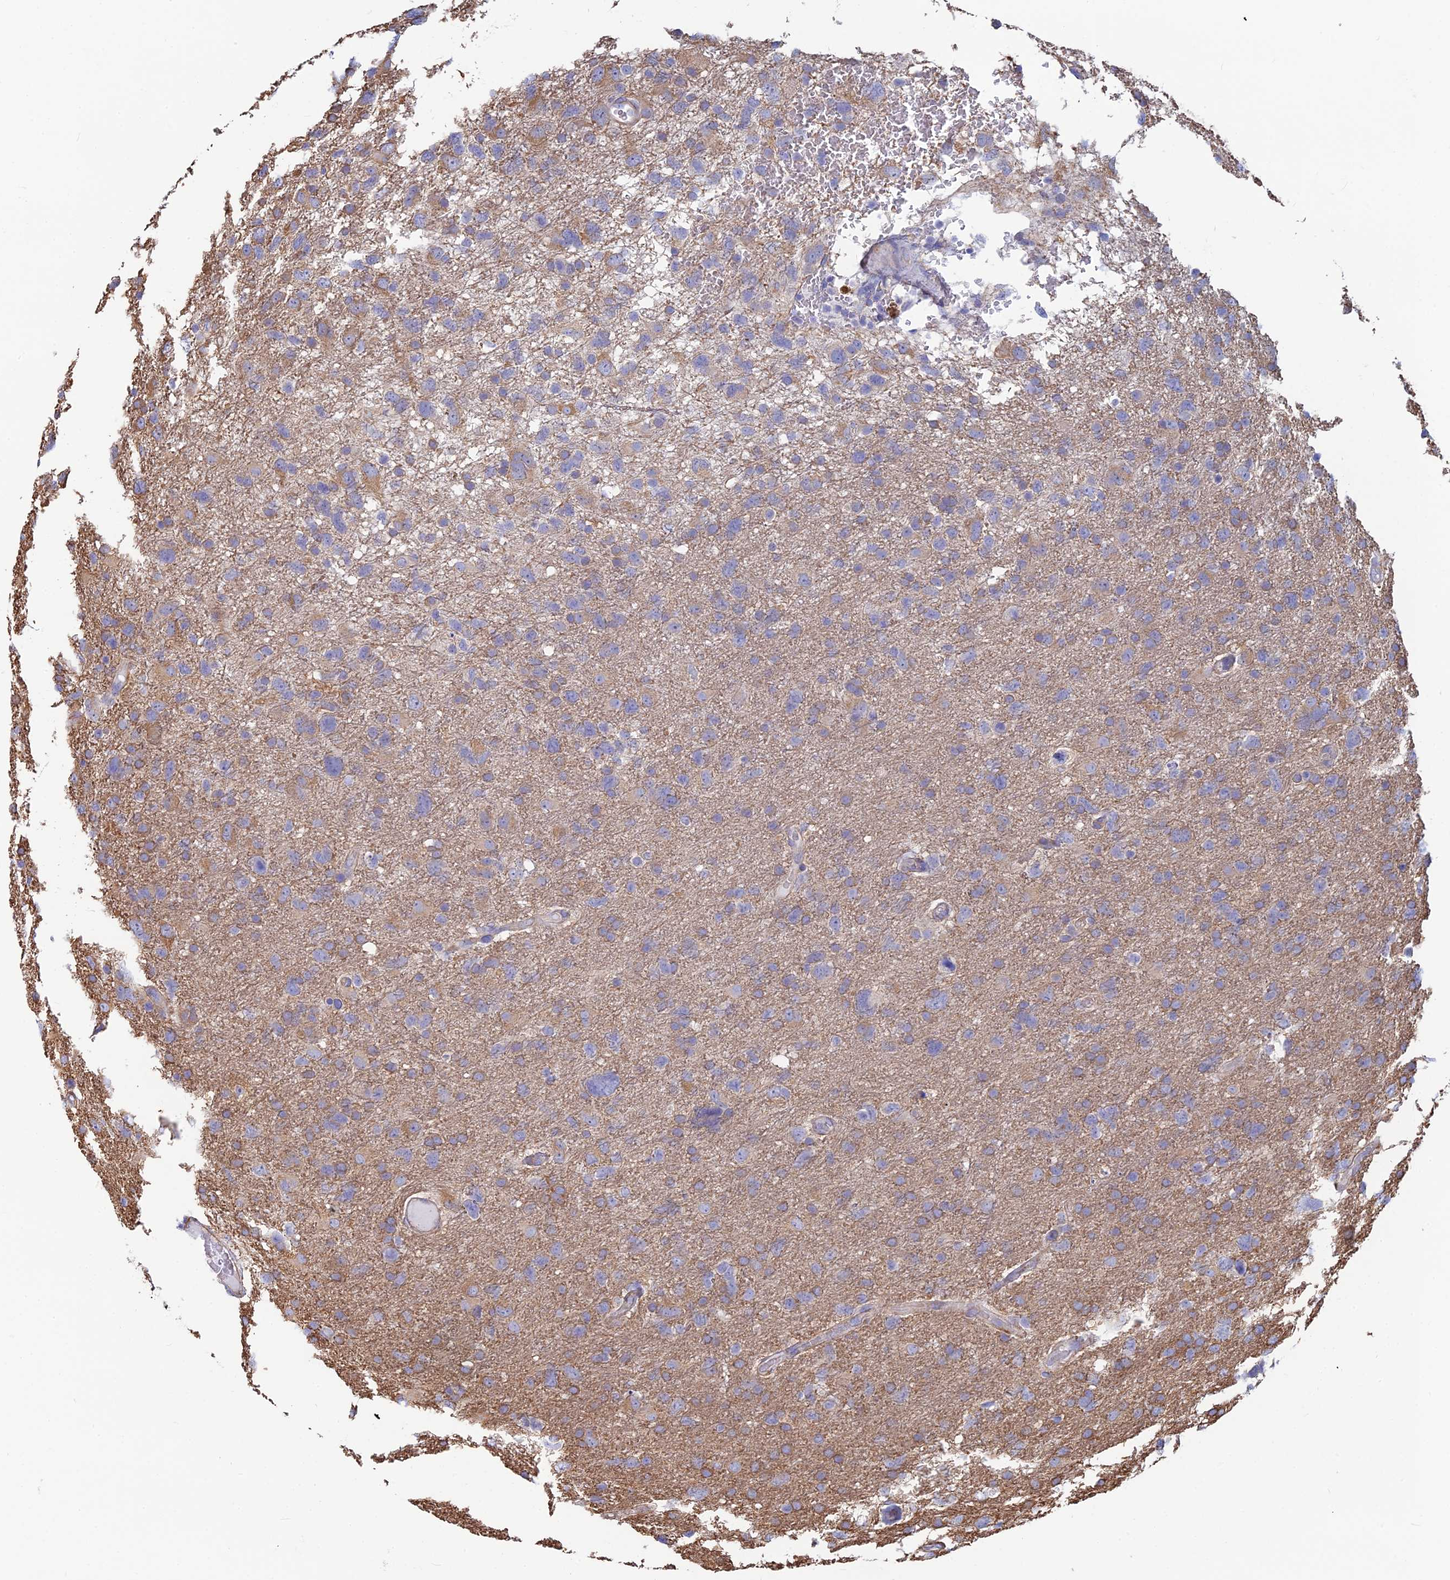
{"staining": {"intensity": "moderate", "quantity": "25%-75%", "location": "cytoplasmic/membranous"}, "tissue": "glioma", "cell_type": "Tumor cells", "image_type": "cancer", "snomed": [{"axis": "morphology", "description": "Glioma, malignant, High grade"}, {"axis": "topography", "description": "Brain"}], "caption": "This histopathology image exhibits immunohistochemistry staining of human high-grade glioma (malignant), with medium moderate cytoplasmic/membranous staining in about 25%-75% of tumor cells.", "gene": "PCDHA5", "patient": {"sex": "male", "age": 61}}